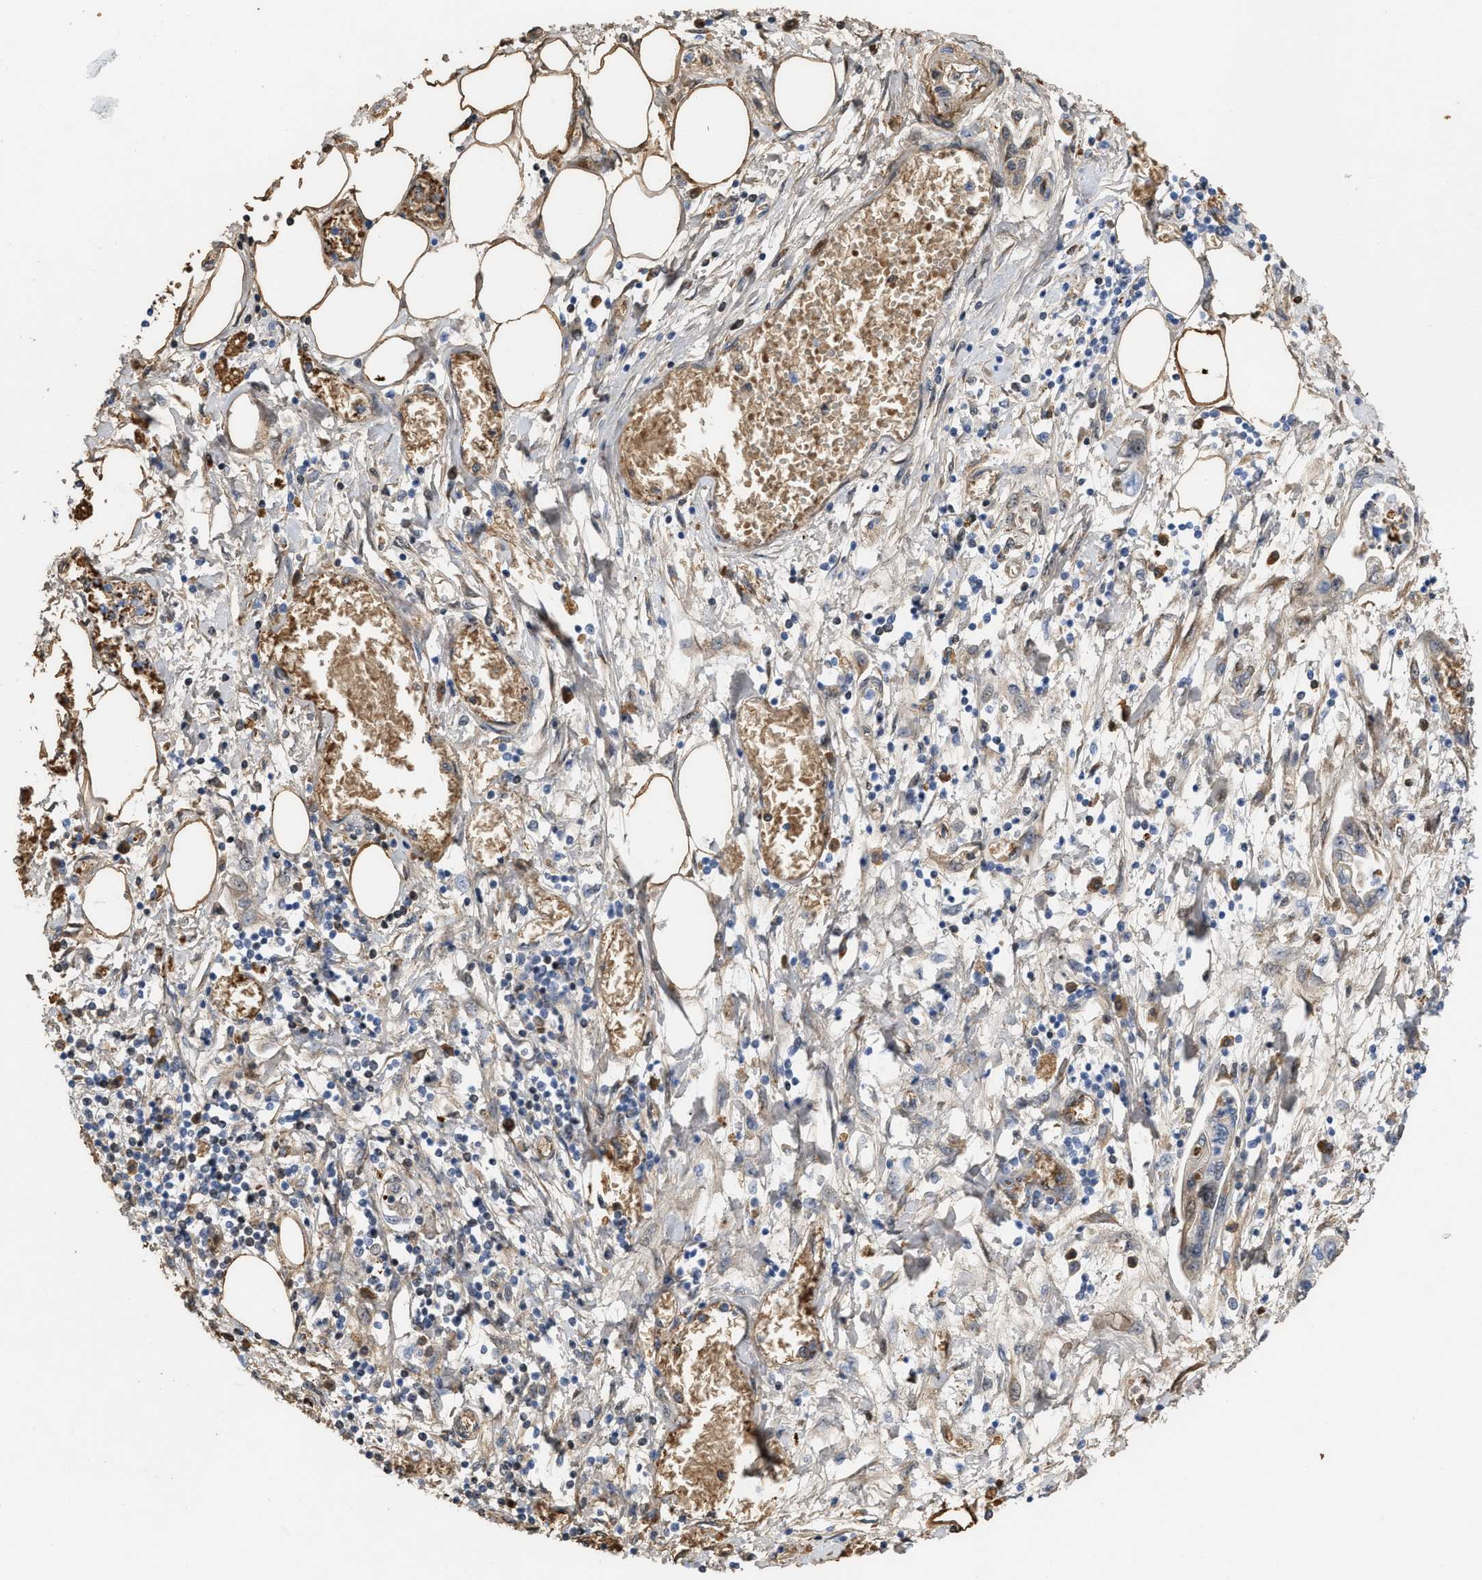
{"staining": {"intensity": "negative", "quantity": "none", "location": "none"}, "tissue": "pancreatic cancer", "cell_type": "Tumor cells", "image_type": "cancer", "snomed": [{"axis": "morphology", "description": "Adenocarcinoma, NOS"}, {"axis": "topography", "description": "Pancreas"}], "caption": "There is no significant staining in tumor cells of pancreatic cancer. (Immunohistochemistry, brightfield microscopy, high magnification).", "gene": "POLR1F", "patient": {"sex": "male", "age": 56}}